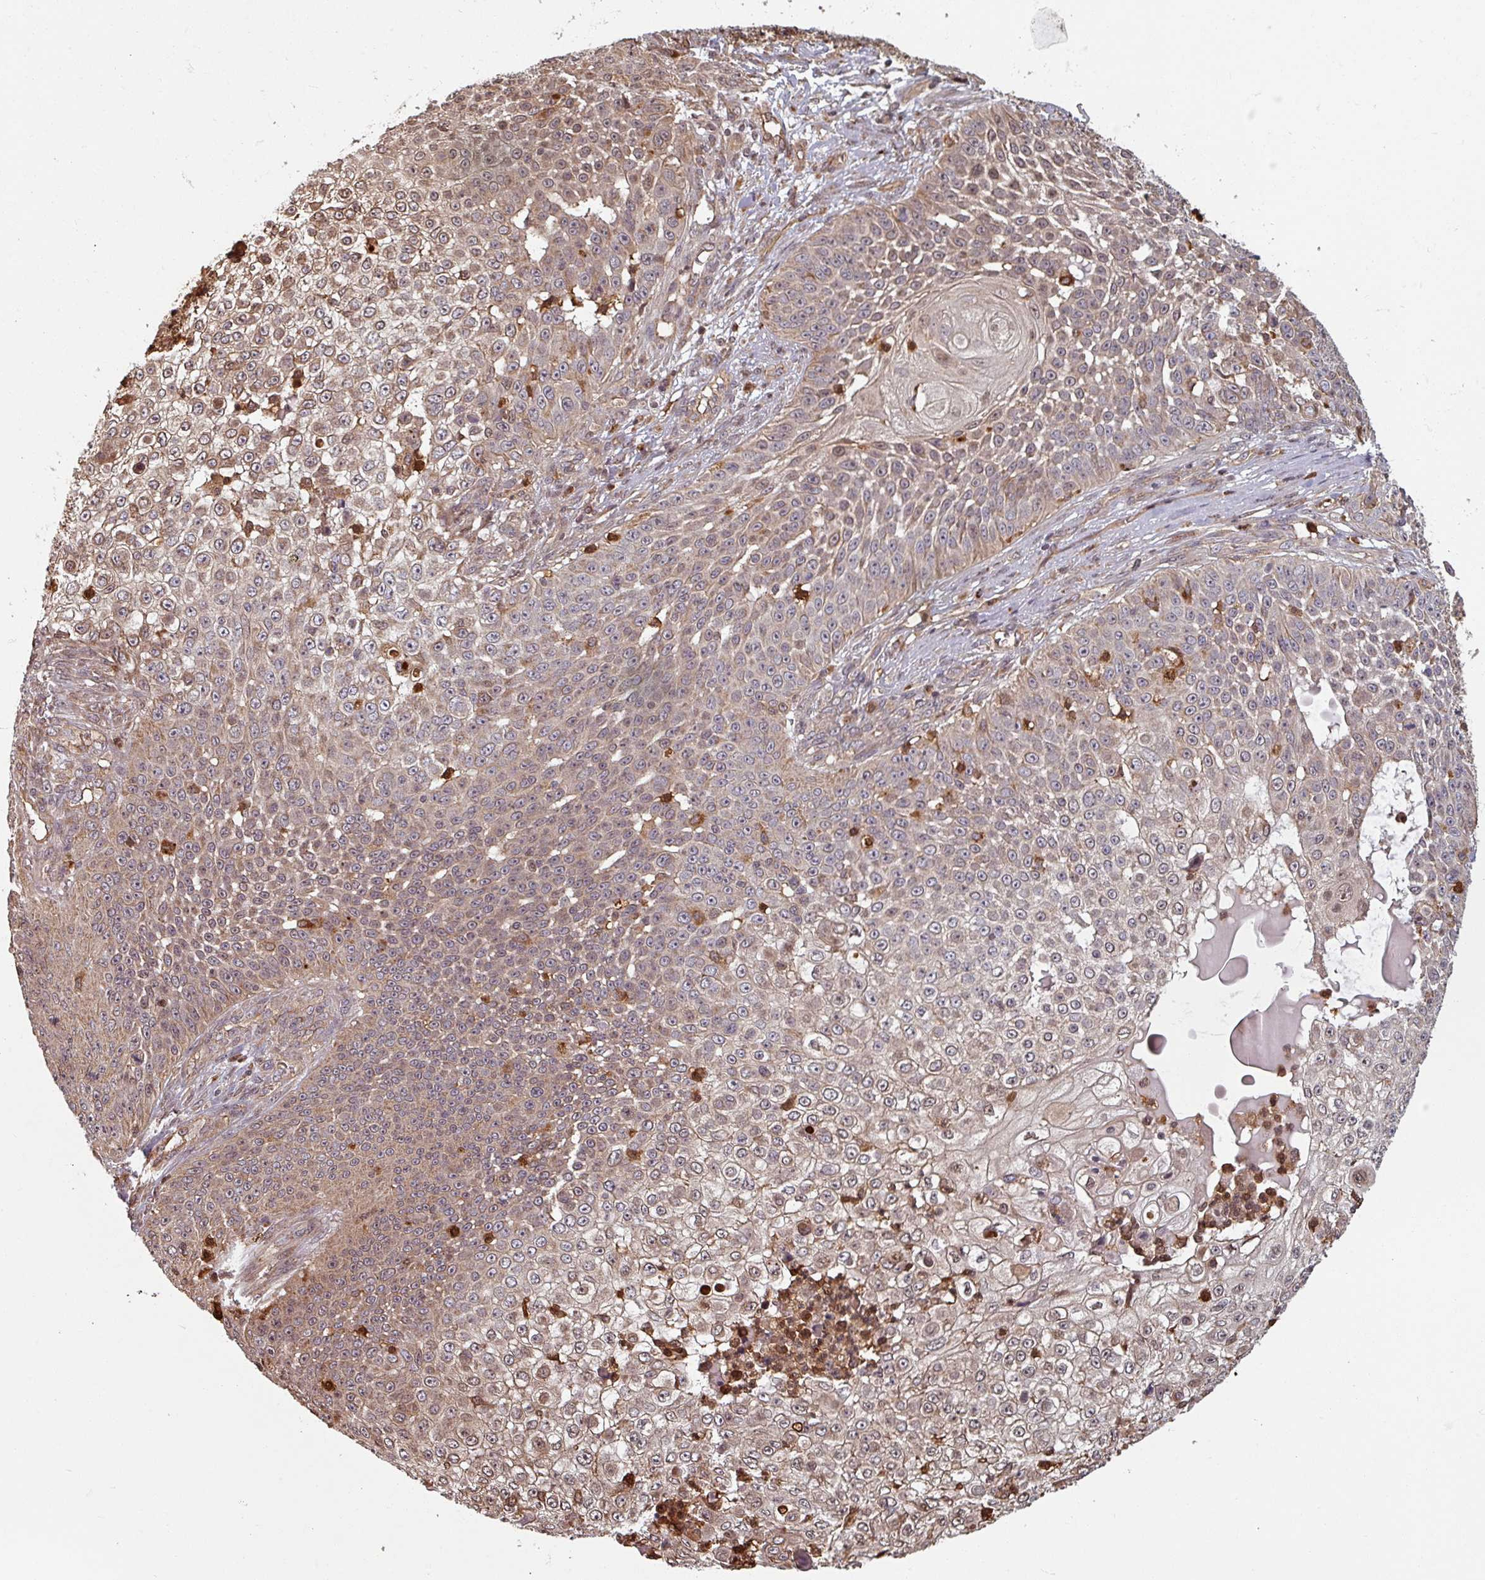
{"staining": {"intensity": "weak", "quantity": ">75%", "location": "cytoplasmic/membranous,nuclear"}, "tissue": "skin cancer", "cell_type": "Tumor cells", "image_type": "cancer", "snomed": [{"axis": "morphology", "description": "Squamous cell carcinoma, NOS"}, {"axis": "topography", "description": "Skin"}], "caption": "Human skin cancer stained for a protein (brown) displays weak cytoplasmic/membranous and nuclear positive expression in about >75% of tumor cells.", "gene": "EID1", "patient": {"sex": "male", "age": 24}}